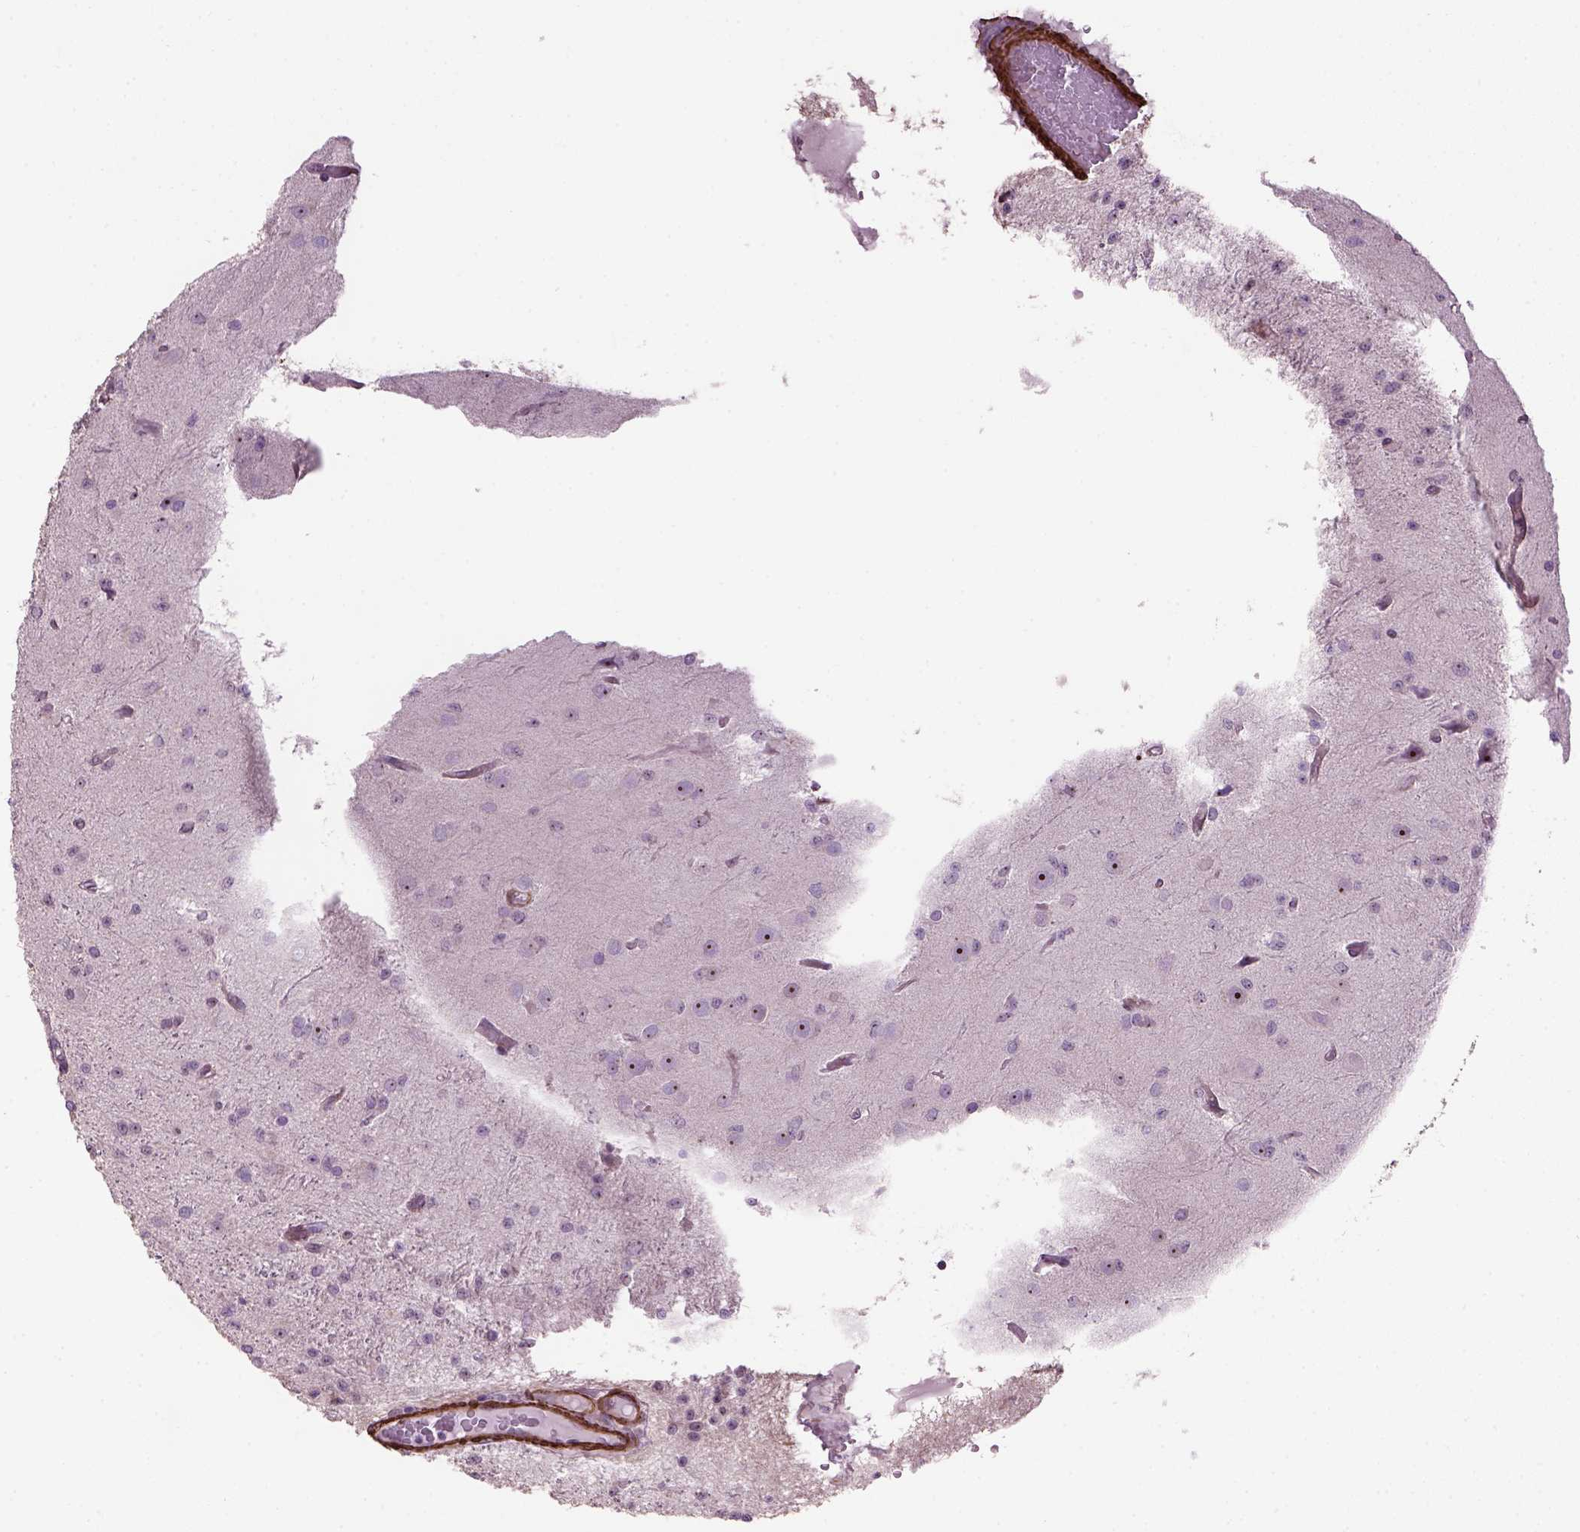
{"staining": {"intensity": "negative", "quantity": "none", "location": "none"}, "tissue": "glioma", "cell_type": "Tumor cells", "image_type": "cancer", "snomed": [{"axis": "morphology", "description": "Glioma, malignant, Low grade"}, {"axis": "topography", "description": "Brain"}], "caption": "Micrograph shows no protein expression in tumor cells of glioma tissue.", "gene": "RRS1", "patient": {"sex": "male", "age": 27}}